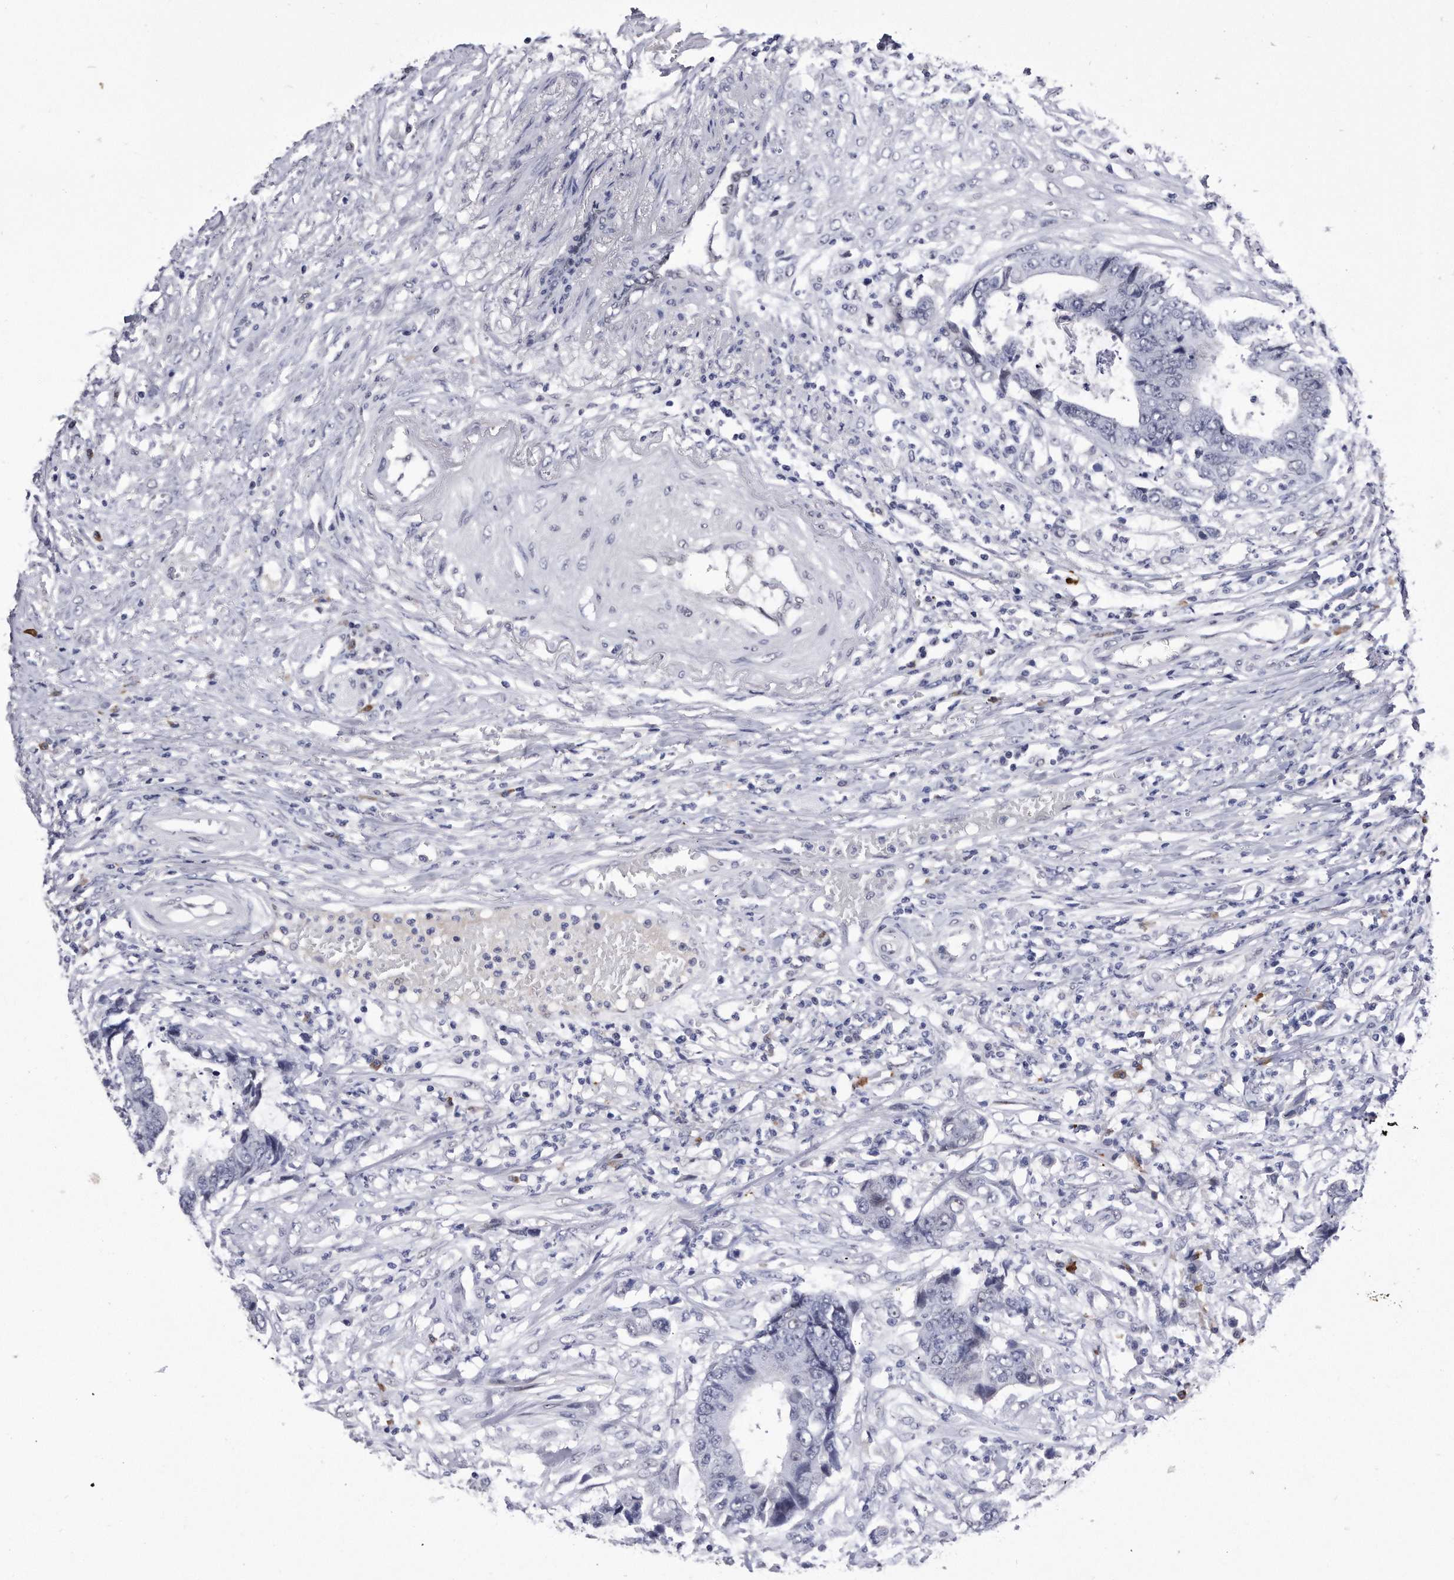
{"staining": {"intensity": "negative", "quantity": "none", "location": "none"}, "tissue": "colorectal cancer", "cell_type": "Tumor cells", "image_type": "cancer", "snomed": [{"axis": "morphology", "description": "Adenocarcinoma, NOS"}, {"axis": "topography", "description": "Rectum"}], "caption": "This is an IHC micrograph of adenocarcinoma (colorectal). There is no positivity in tumor cells.", "gene": "KCTD8", "patient": {"sex": "male", "age": 84}}